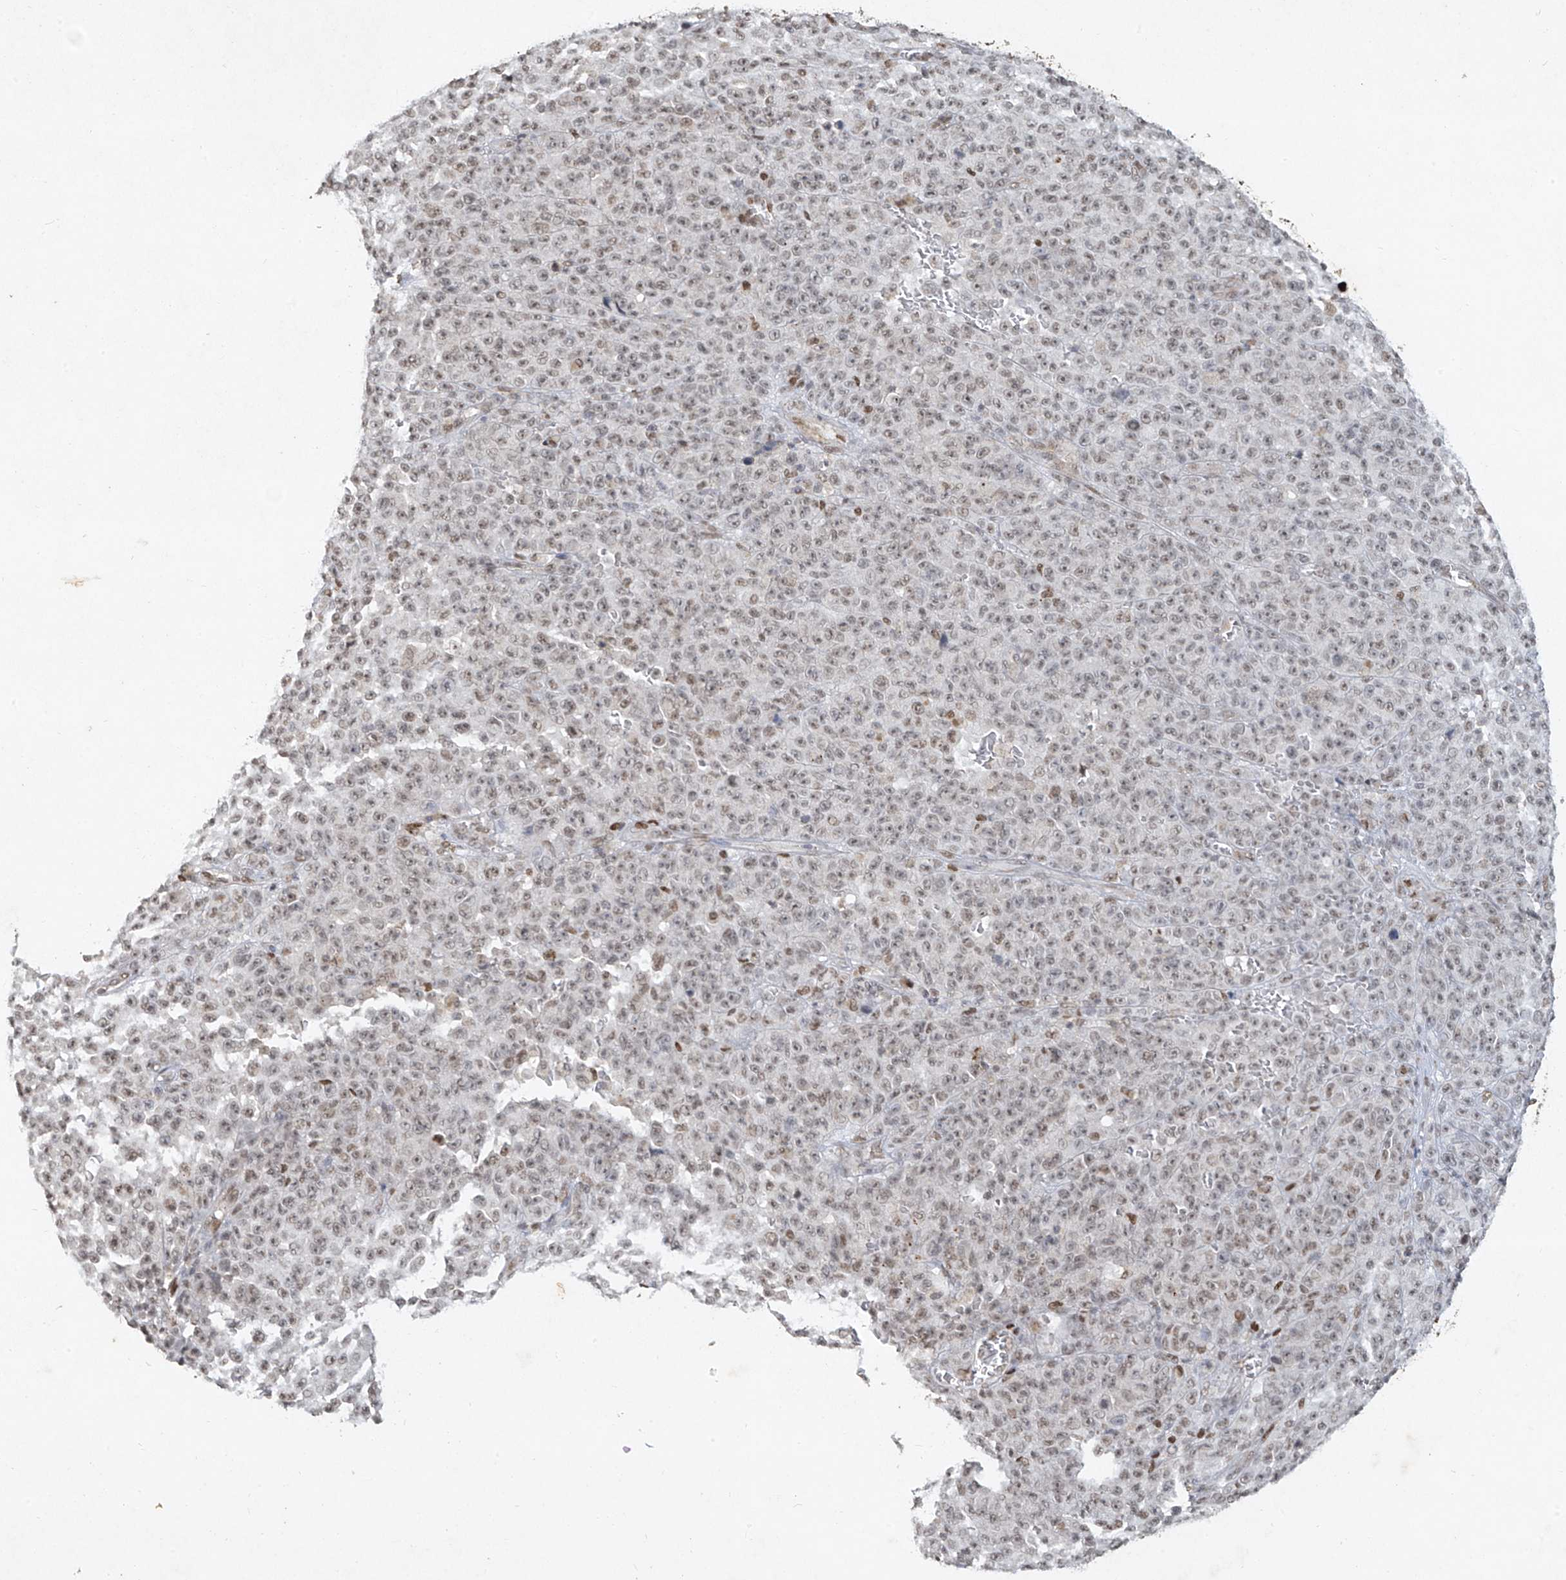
{"staining": {"intensity": "weak", "quantity": "25%-75%", "location": "nuclear"}, "tissue": "melanoma", "cell_type": "Tumor cells", "image_type": "cancer", "snomed": [{"axis": "morphology", "description": "Malignant melanoma, NOS"}, {"axis": "topography", "description": "Skin"}], "caption": "Tumor cells show low levels of weak nuclear expression in about 25%-75% of cells in human melanoma. The protein of interest is stained brown, and the nuclei are stained in blue (DAB (3,3'-diaminobenzidine) IHC with brightfield microscopy, high magnification).", "gene": "ATRIP", "patient": {"sex": "female", "age": 82}}